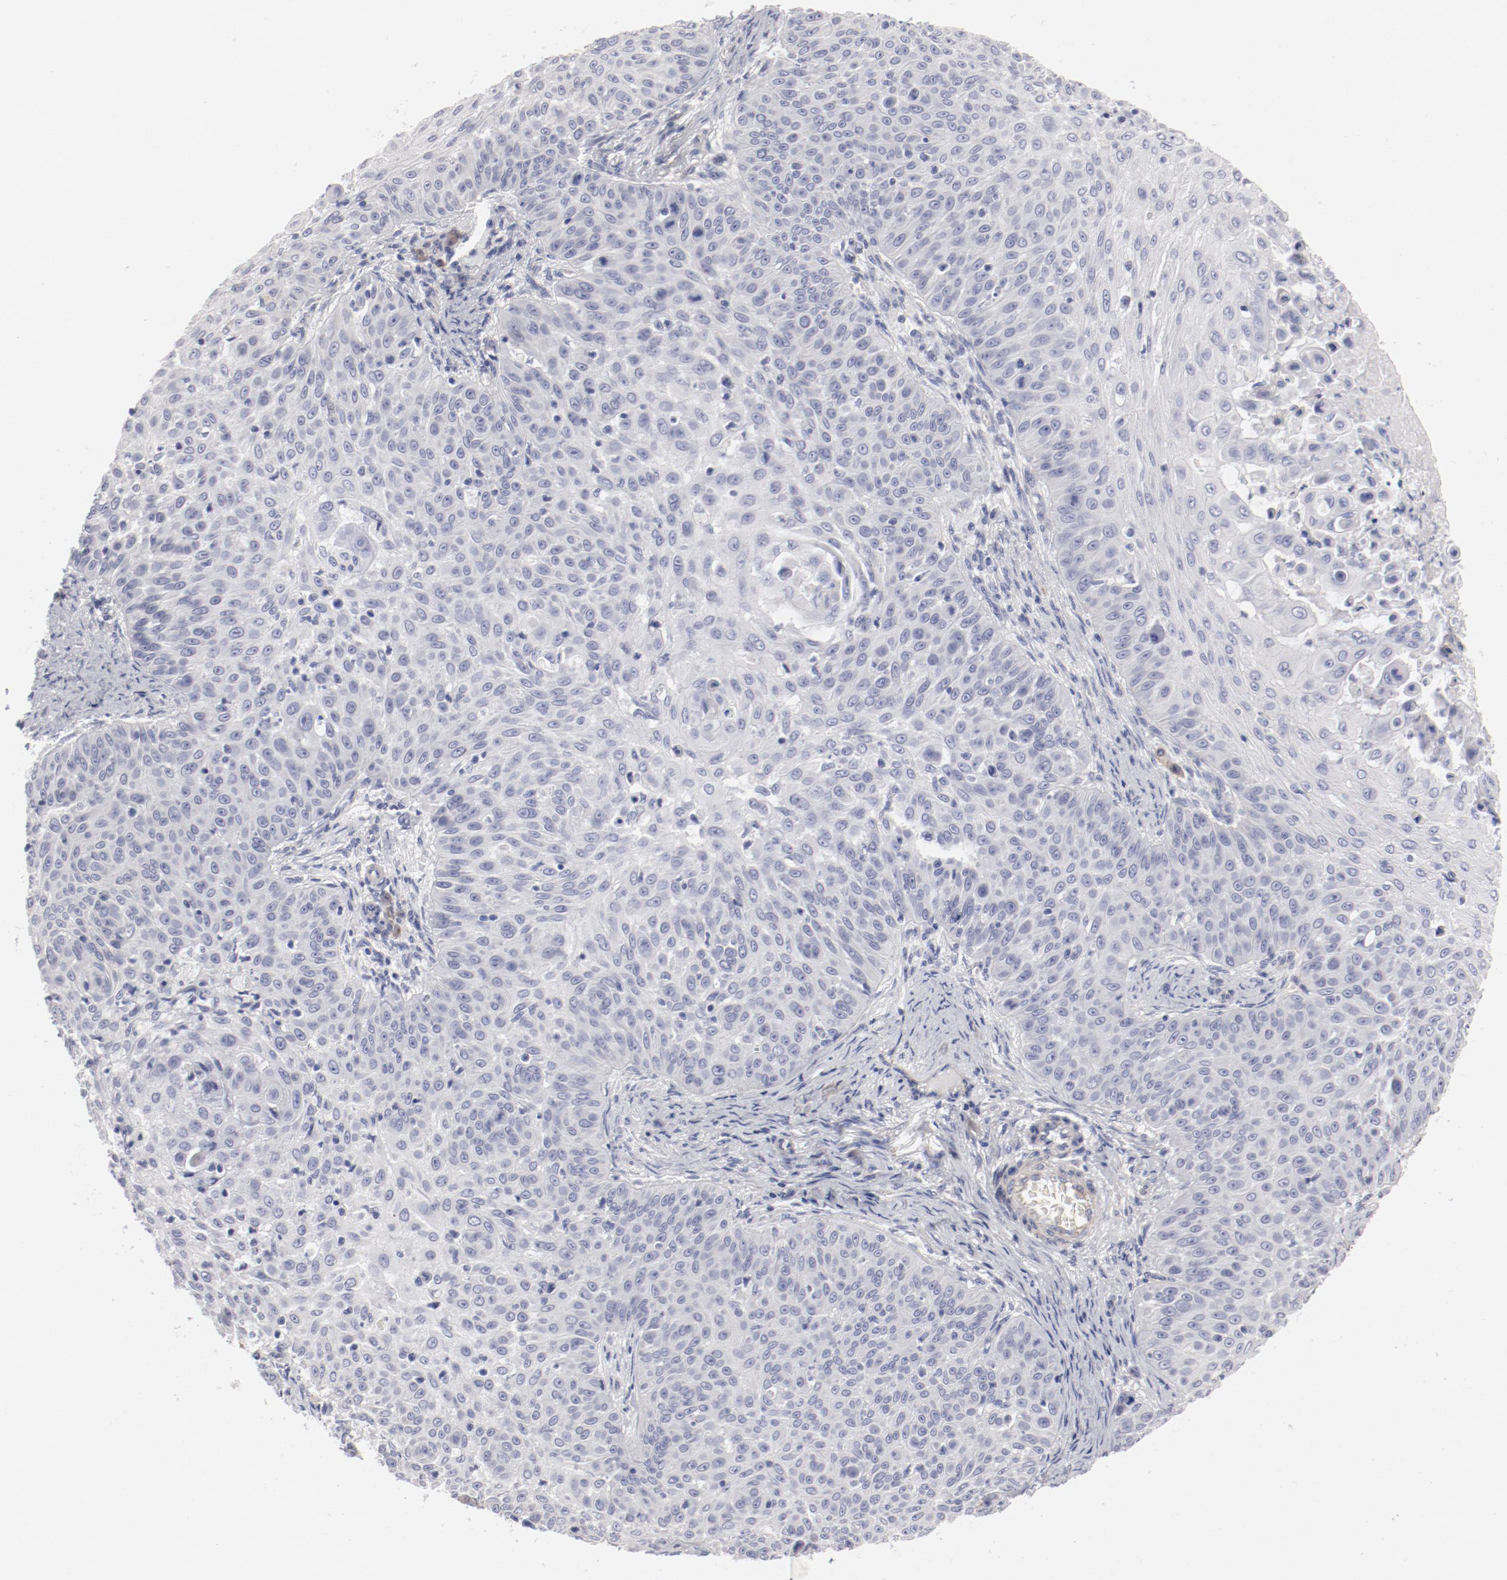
{"staining": {"intensity": "negative", "quantity": "none", "location": "none"}, "tissue": "skin cancer", "cell_type": "Tumor cells", "image_type": "cancer", "snomed": [{"axis": "morphology", "description": "Squamous cell carcinoma, NOS"}, {"axis": "topography", "description": "Skin"}], "caption": "Immunohistochemical staining of squamous cell carcinoma (skin) exhibits no significant staining in tumor cells.", "gene": "LAX1", "patient": {"sex": "male", "age": 82}}